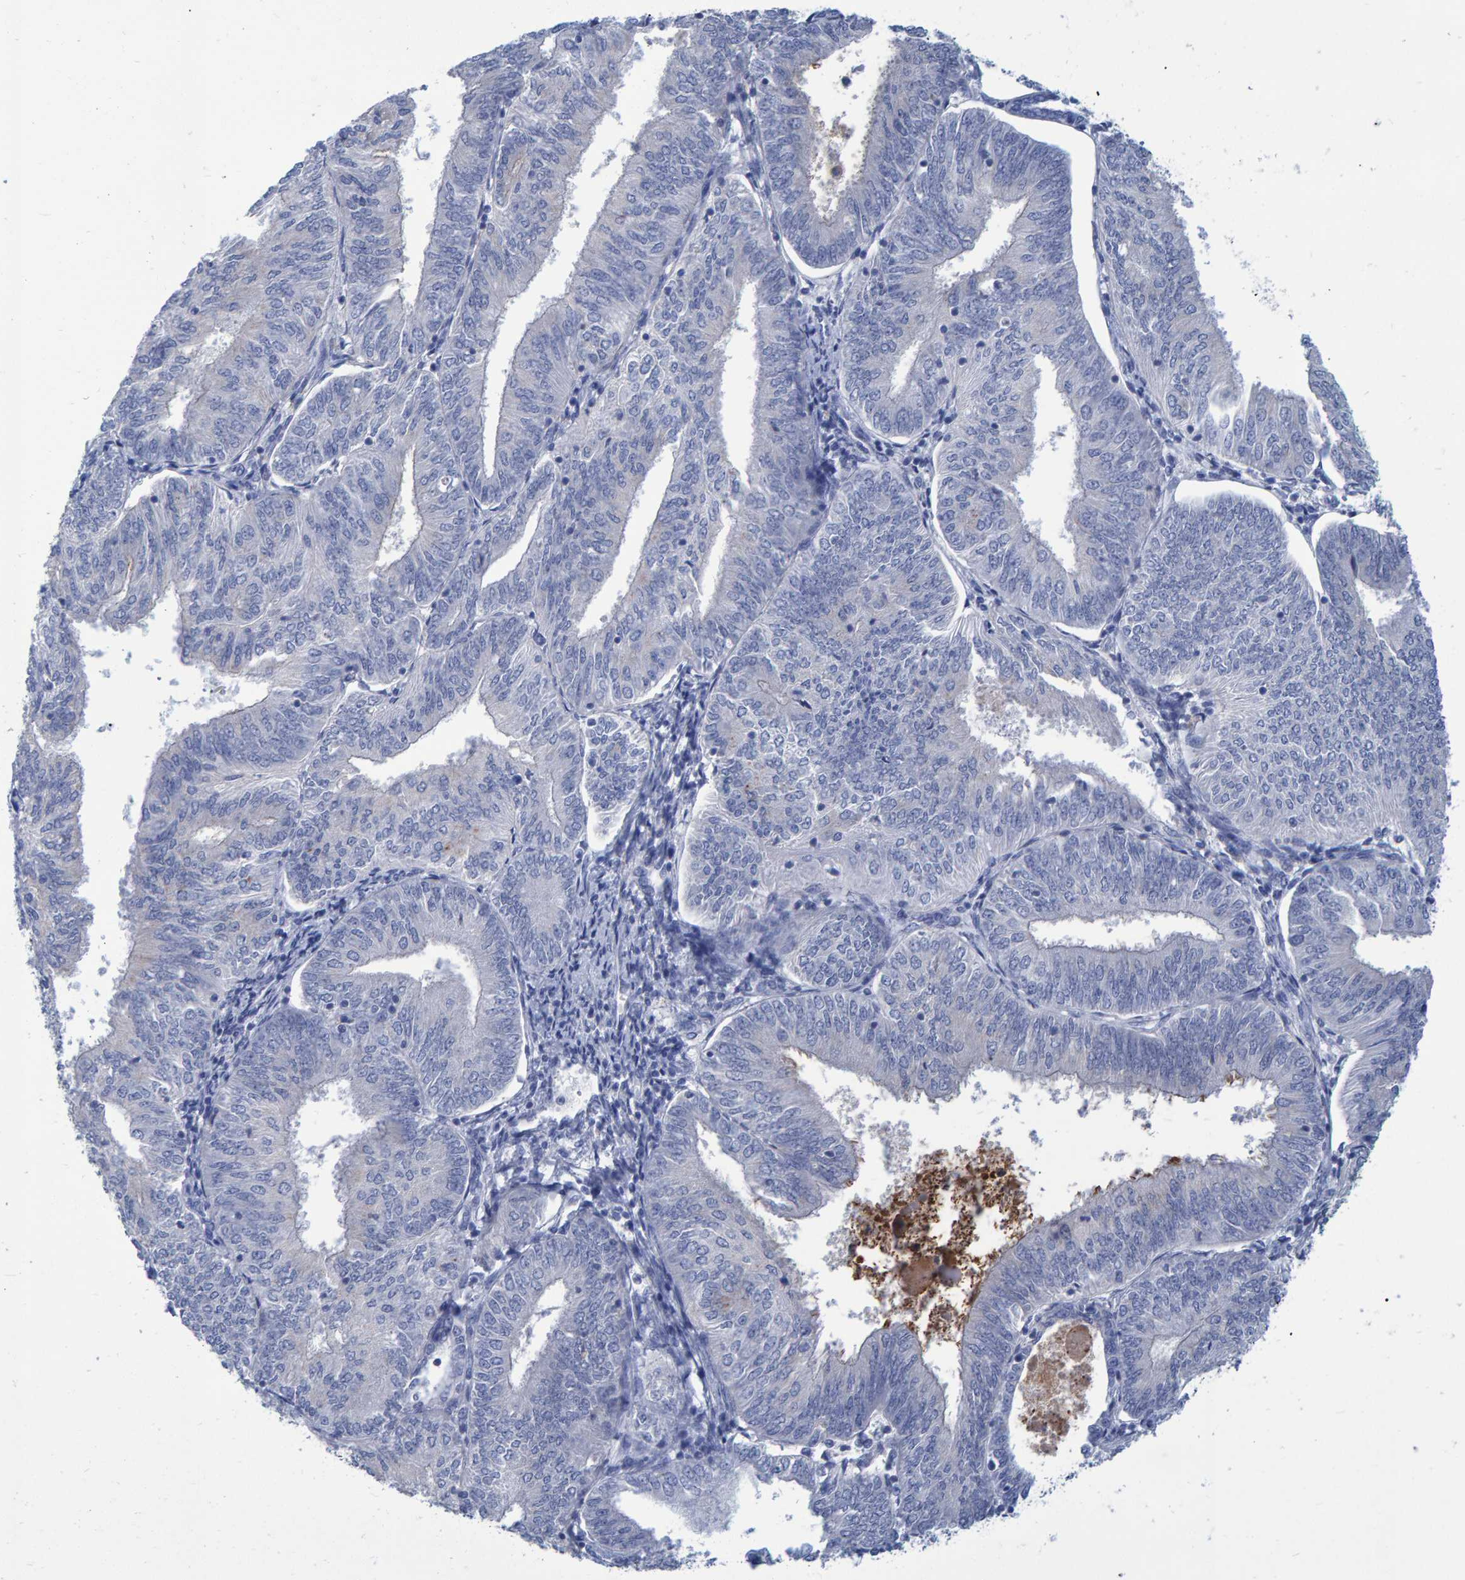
{"staining": {"intensity": "negative", "quantity": "none", "location": "none"}, "tissue": "endometrial cancer", "cell_type": "Tumor cells", "image_type": "cancer", "snomed": [{"axis": "morphology", "description": "Adenocarcinoma, NOS"}, {"axis": "topography", "description": "Endometrium"}], "caption": "IHC photomicrograph of adenocarcinoma (endometrial) stained for a protein (brown), which demonstrates no staining in tumor cells.", "gene": "PROCA1", "patient": {"sex": "female", "age": 58}}